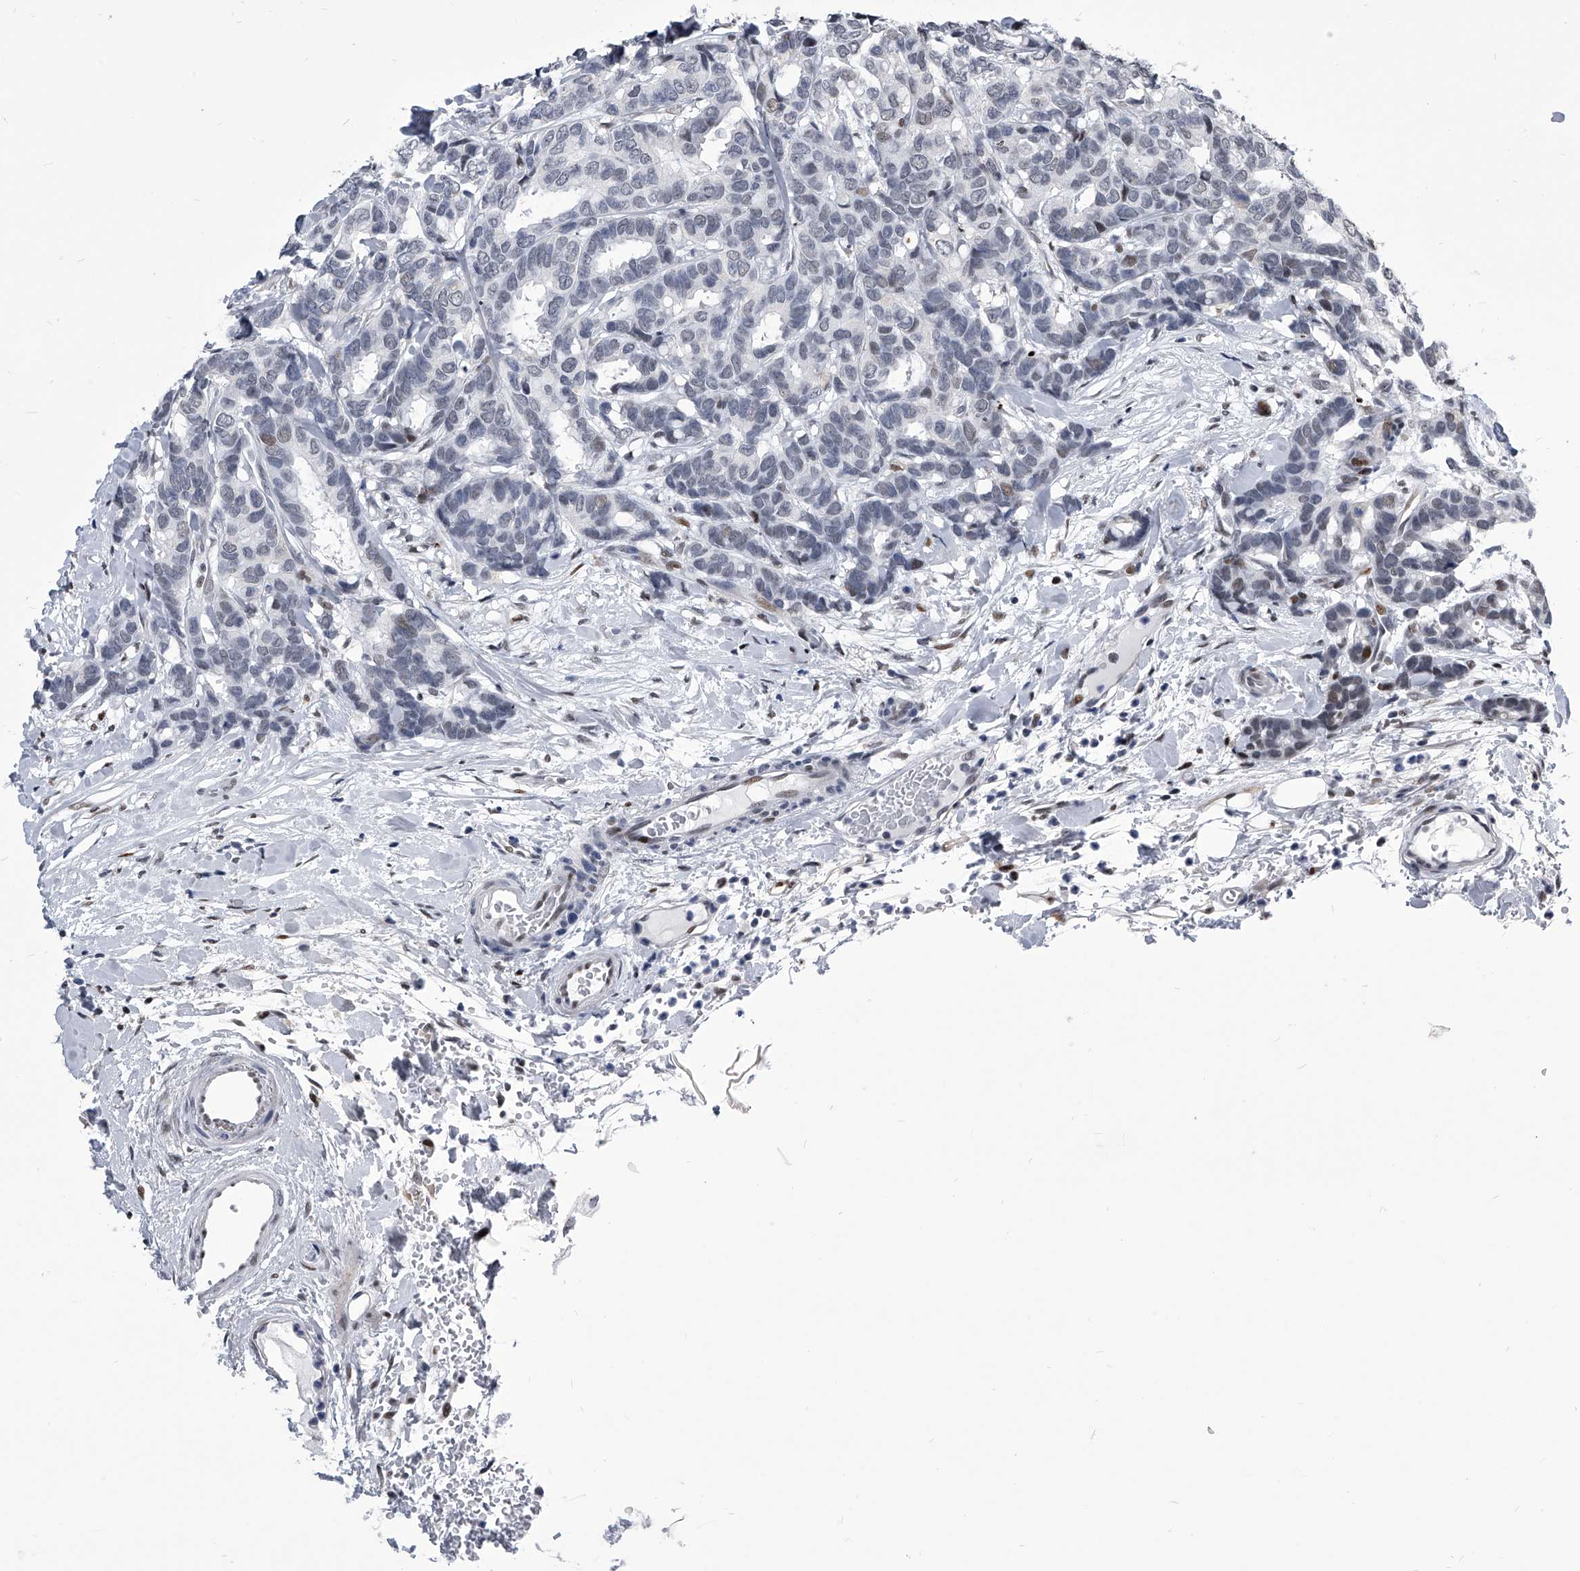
{"staining": {"intensity": "negative", "quantity": "none", "location": "none"}, "tissue": "breast cancer", "cell_type": "Tumor cells", "image_type": "cancer", "snomed": [{"axis": "morphology", "description": "Duct carcinoma"}, {"axis": "topography", "description": "Breast"}], "caption": "Micrograph shows no significant protein expression in tumor cells of breast cancer.", "gene": "CMTR1", "patient": {"sex": "female", "age": 87}}